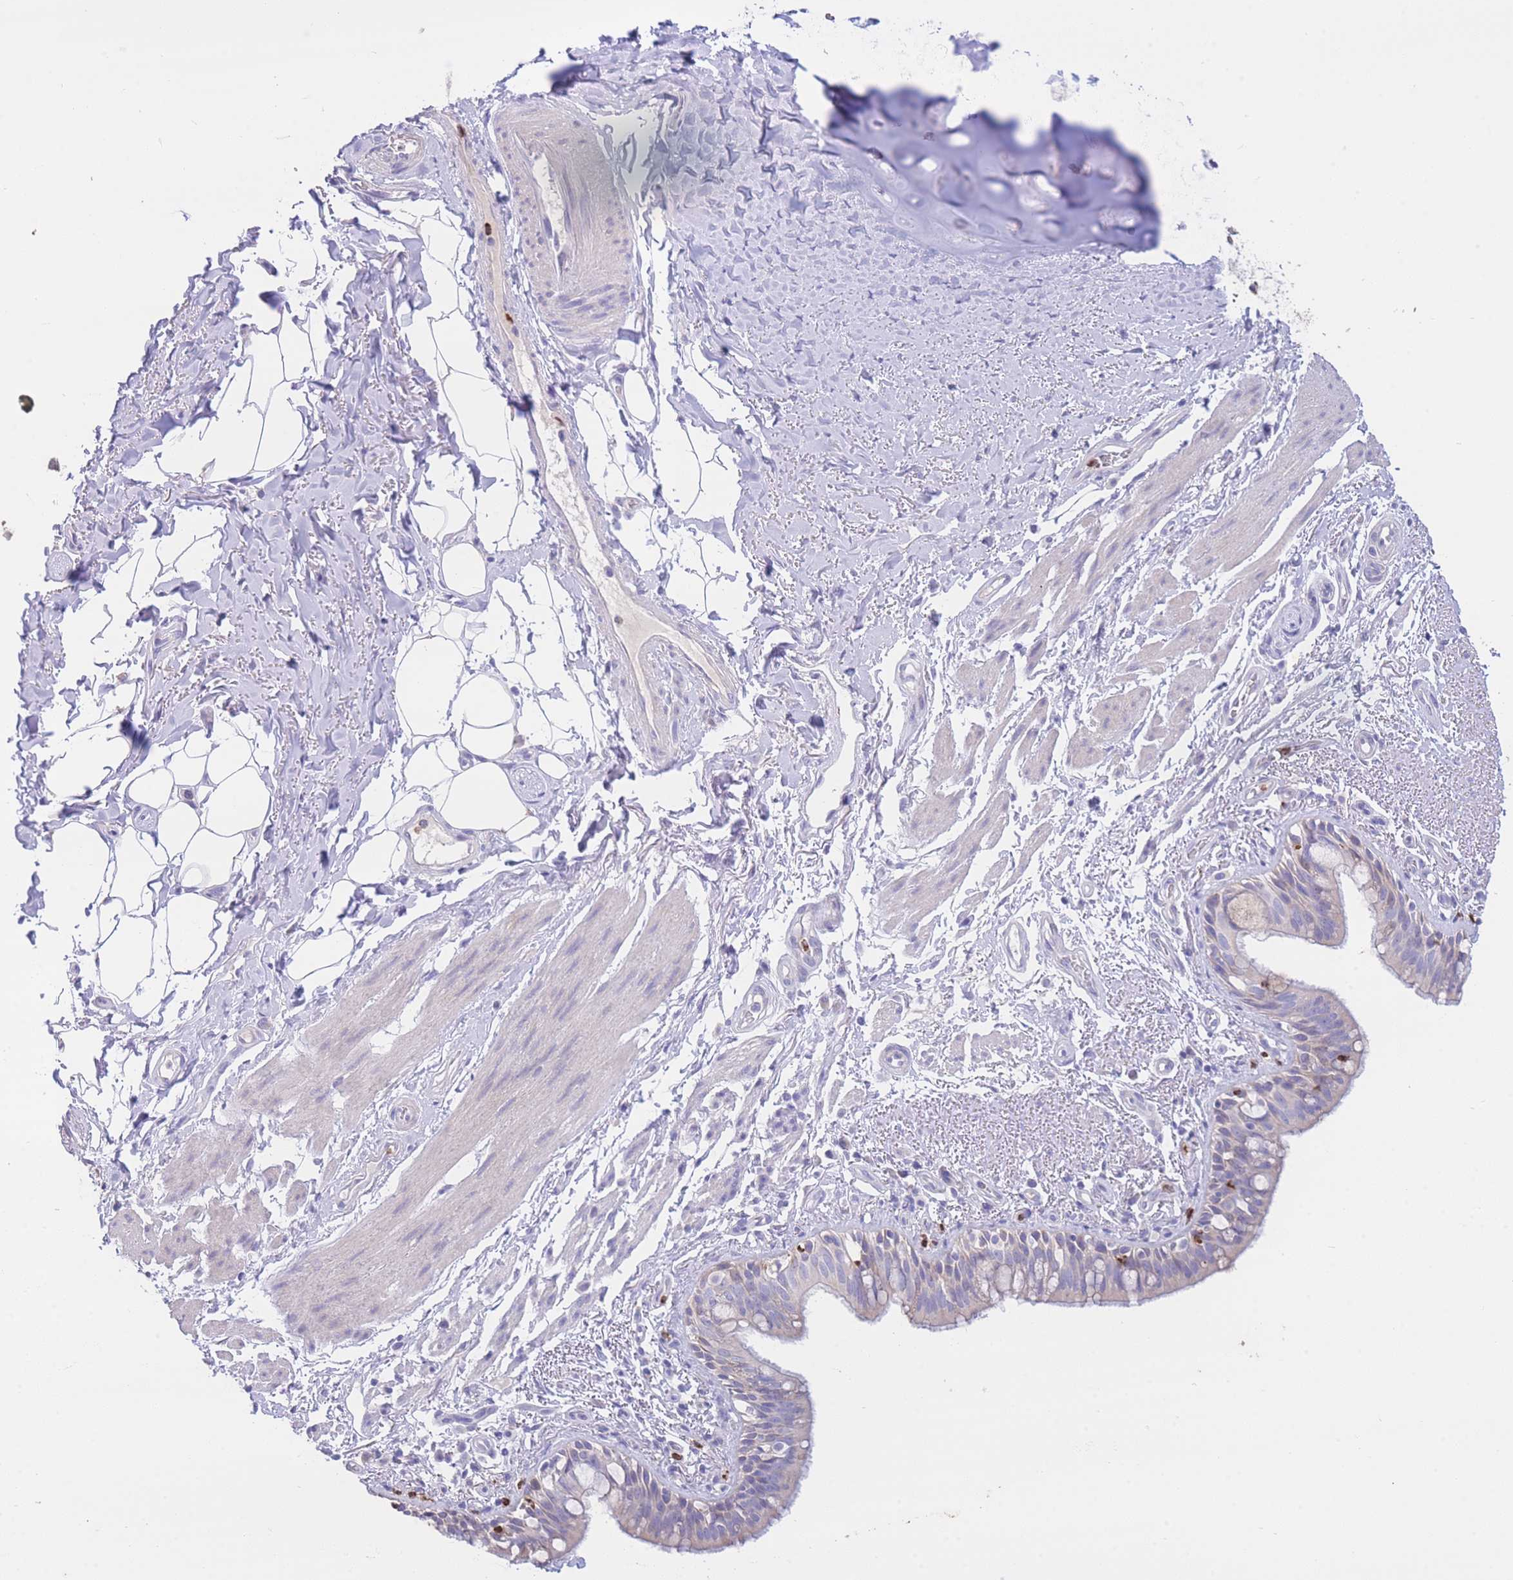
{"staining": {"intensity": "negative", "quantity": "none", "location": "none"}, "tissue": "bronchus", "cell_type": "Respiratory epithelial cells", "image_type": "normal", "snomed": [{"axis": "morphology", "description": "Normal tissue, NOS"}, {"axis": "morphology", "description": "Neoplasm, uncertain whether benign or malignant"}, {"axis": "topography", "description": "Bronchus"}, {"axis": "topography", "description": "Lung"}], "caption": "Immunohistochemistry image of normal bronchus stained for a protein (brown), which shows no staining in respiratory epithelial cells.", "gene": "CENPM", "patient": {"sex": "male", "age": 55}}